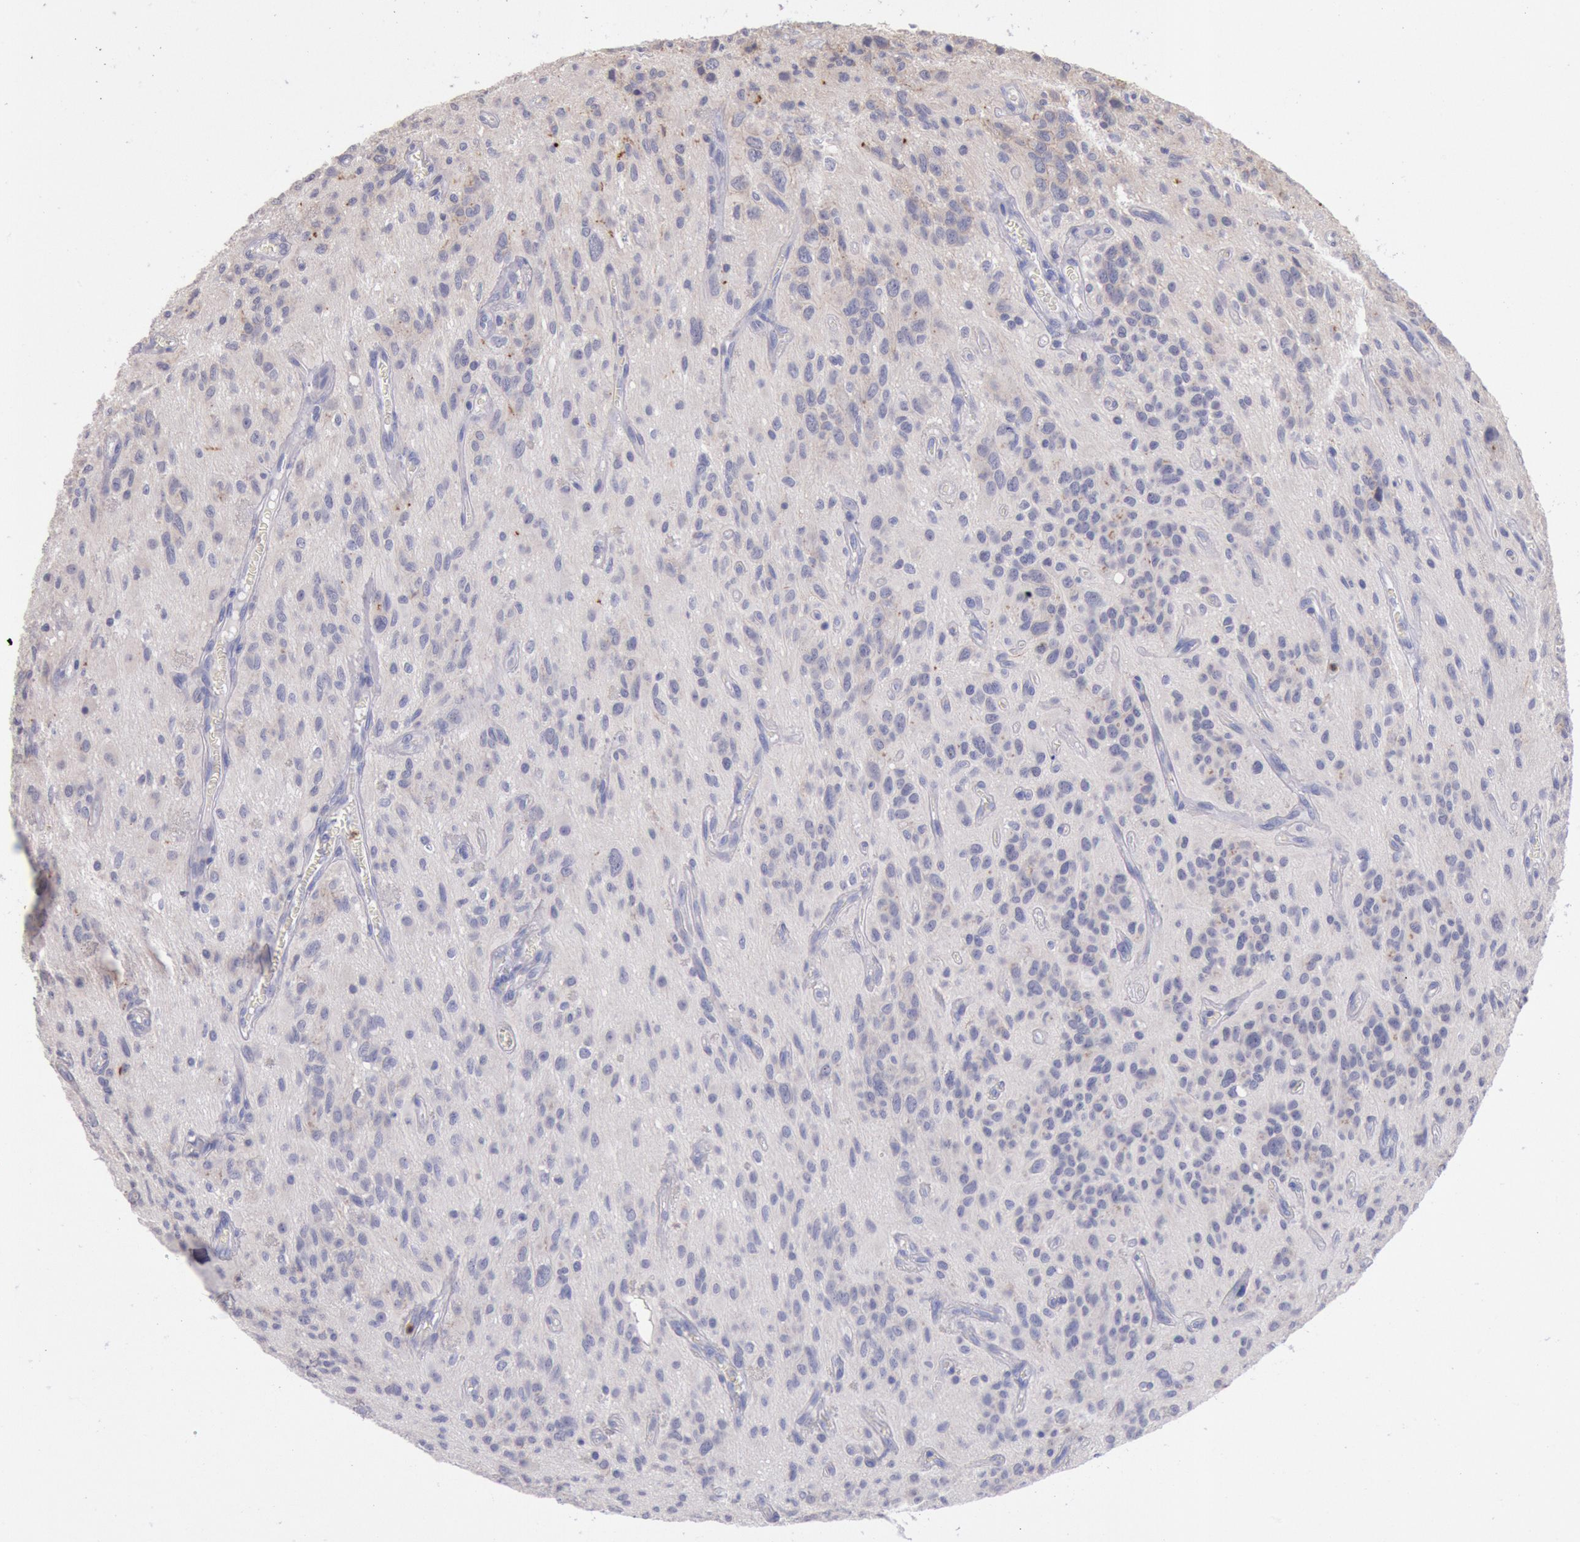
{"staining": {"intensity": "negative", "quantity": "none", "location": "none"}, "tissue": "glioma", "cell_type": "Tumor cells", "image_type": "cancer", "snomed": [{"axis": "morphology", "description": "Glioma, malignant, Low grade"}, {"axis": "topography", "description": "Brain"}], "caption": "This histopathology image is of glioma stained with IHC to label a protein in brown with the nuclei are counter-stained blue. There is no expression in tumor cells. The staining was performed using DAB to visualize the protein expression in brown, while the nuclei were stained in blue with hematoxylin (Magnification: 20x).", "gene": "GAL3ST1", "patient": {"sex": "female", "age": 15}}